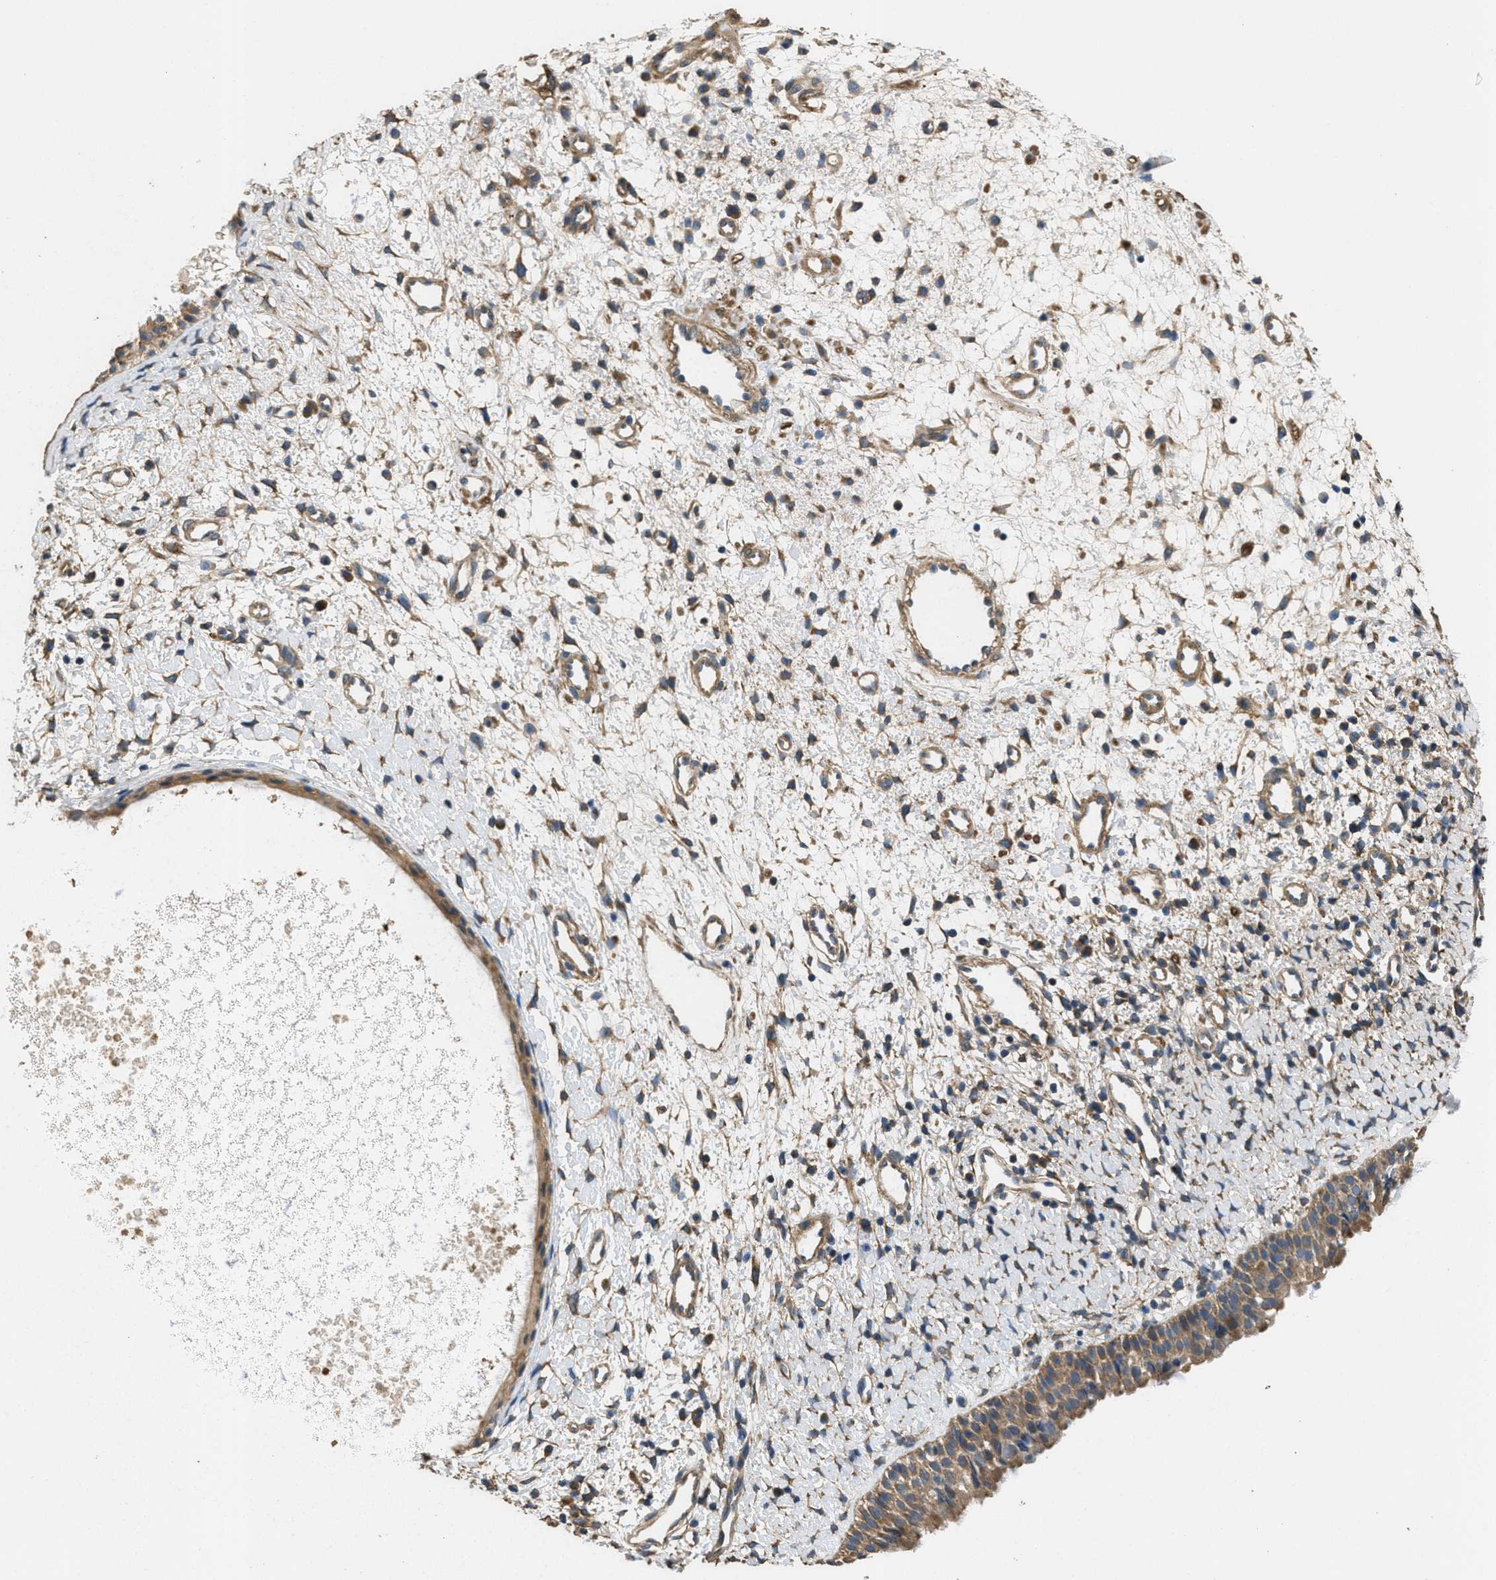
{"staining": {"intensity": "moderate", "quantity": ">75%", "location": "cytoplasmic/membranous"}, "tissue": "nasopharynx", "cell_type": "Respiratory epithelial cells", "image_type": "normal", "snomed": [{"axis": "morphology", "description": "Normal tissue, NOS"}, {"axis": "topography", "description": "Nasopharynx"}], "caption": "Brown immunohistochemical staining in benign human nasopharynx shows moderate cytoplasmic/membranous staining in about >75% of respiratory epithelial cells. (DAB = brown stain, brightfield microscopy at high magnification).", "gene": "THBS2", "patient": {"sex": "male", "age": 22}}